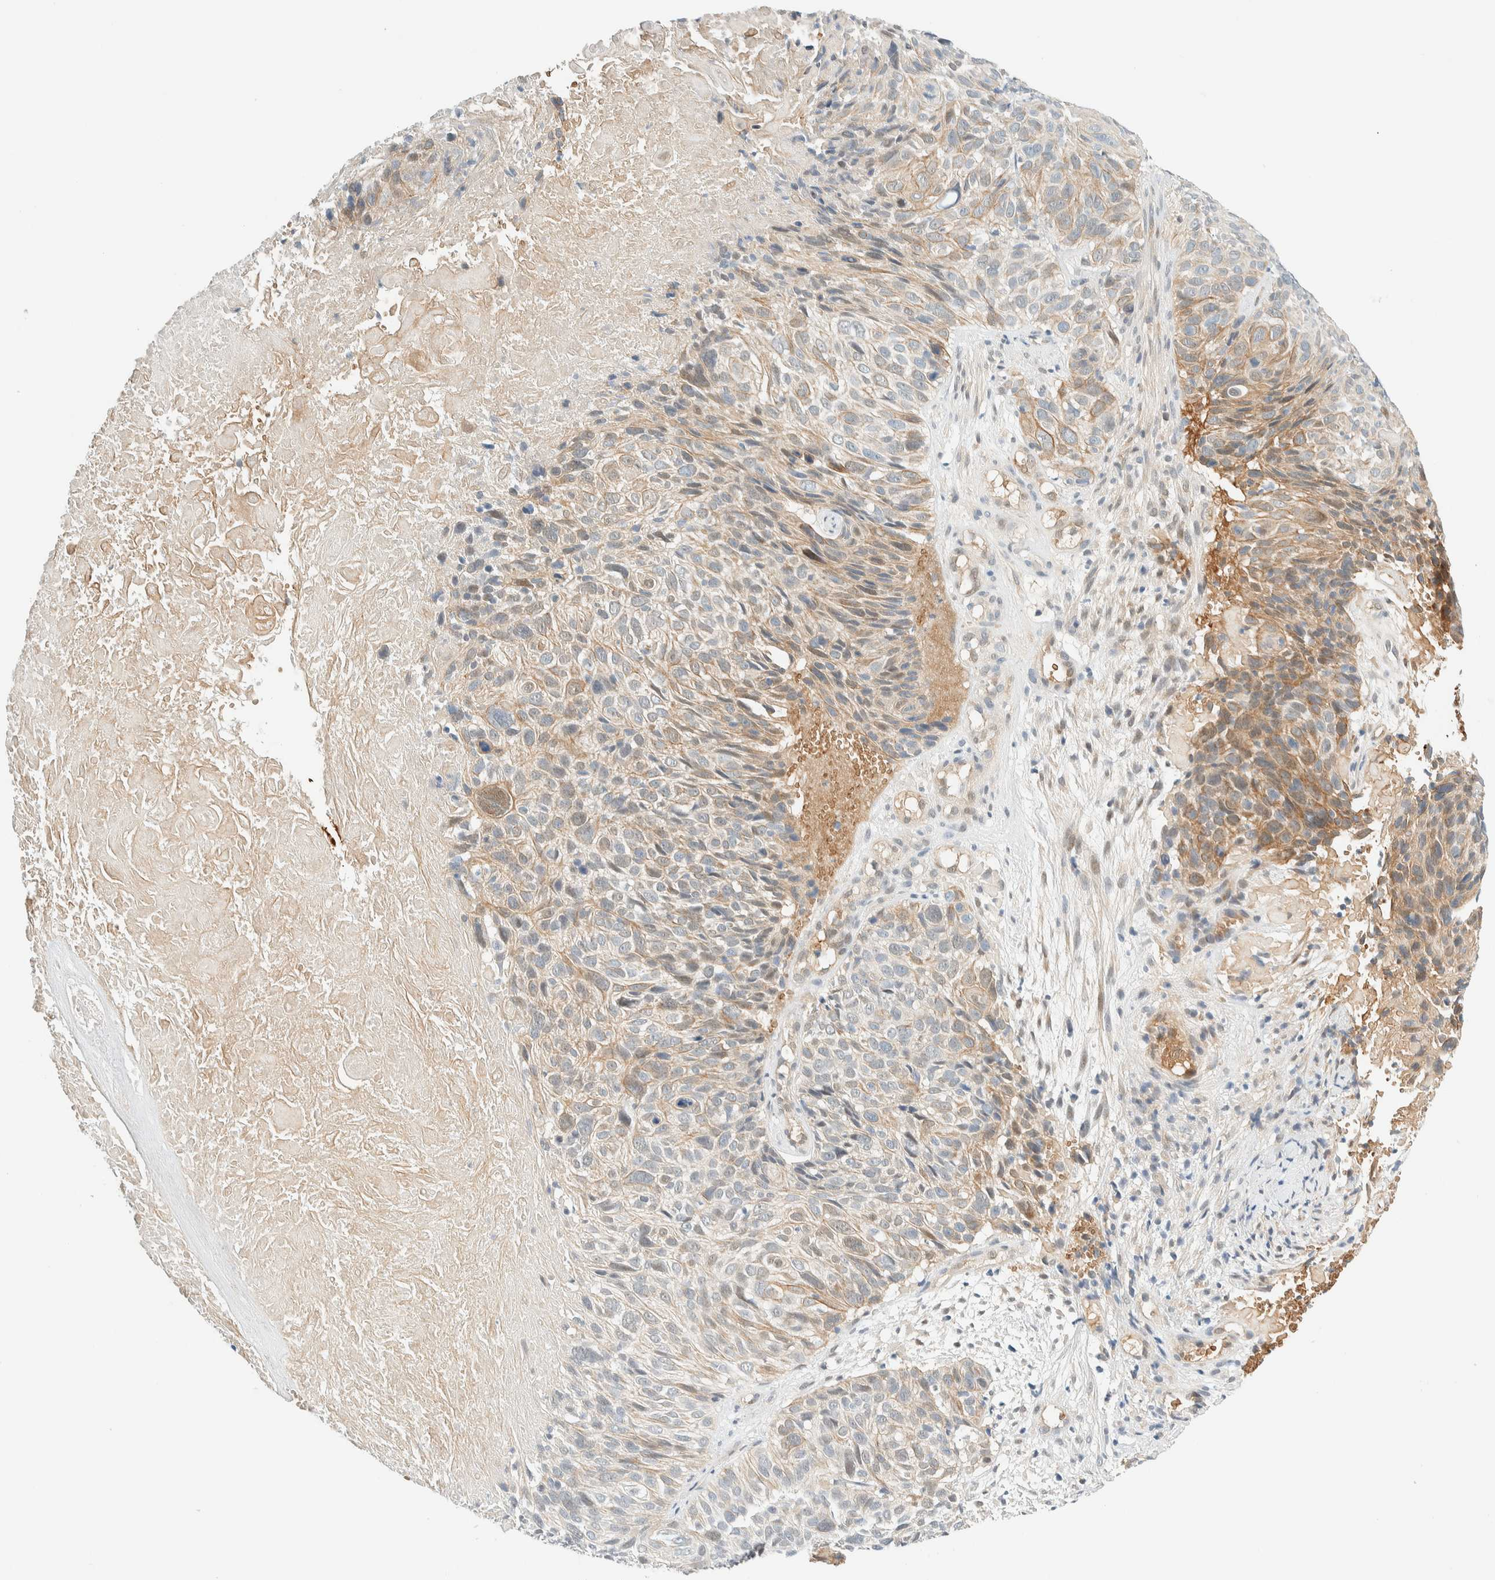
{"staining": {"intensity": "weak", "quantity": "25%-75%", "location": "cytoplasmic/membranous"}, "tissue": "cervical cancer", "cell_type": "Tumor cells", "image_type": "cancer", "snomed": [{"axis": "morphology", "description": "Squamous cell carcinoma, NOS"}, {"axis": "topography", "description": "Cervix"}], "caption": "Immunohistochemical staining of cervical cancer shows weak cytoplasmic/membranous protein positivity in about 25%-75% of tumor cells. The protein is shown in brown color, while the nuclei are stained blue.", "gene": "TSTD2", "patient": {"sex": "female", "age": 74}}